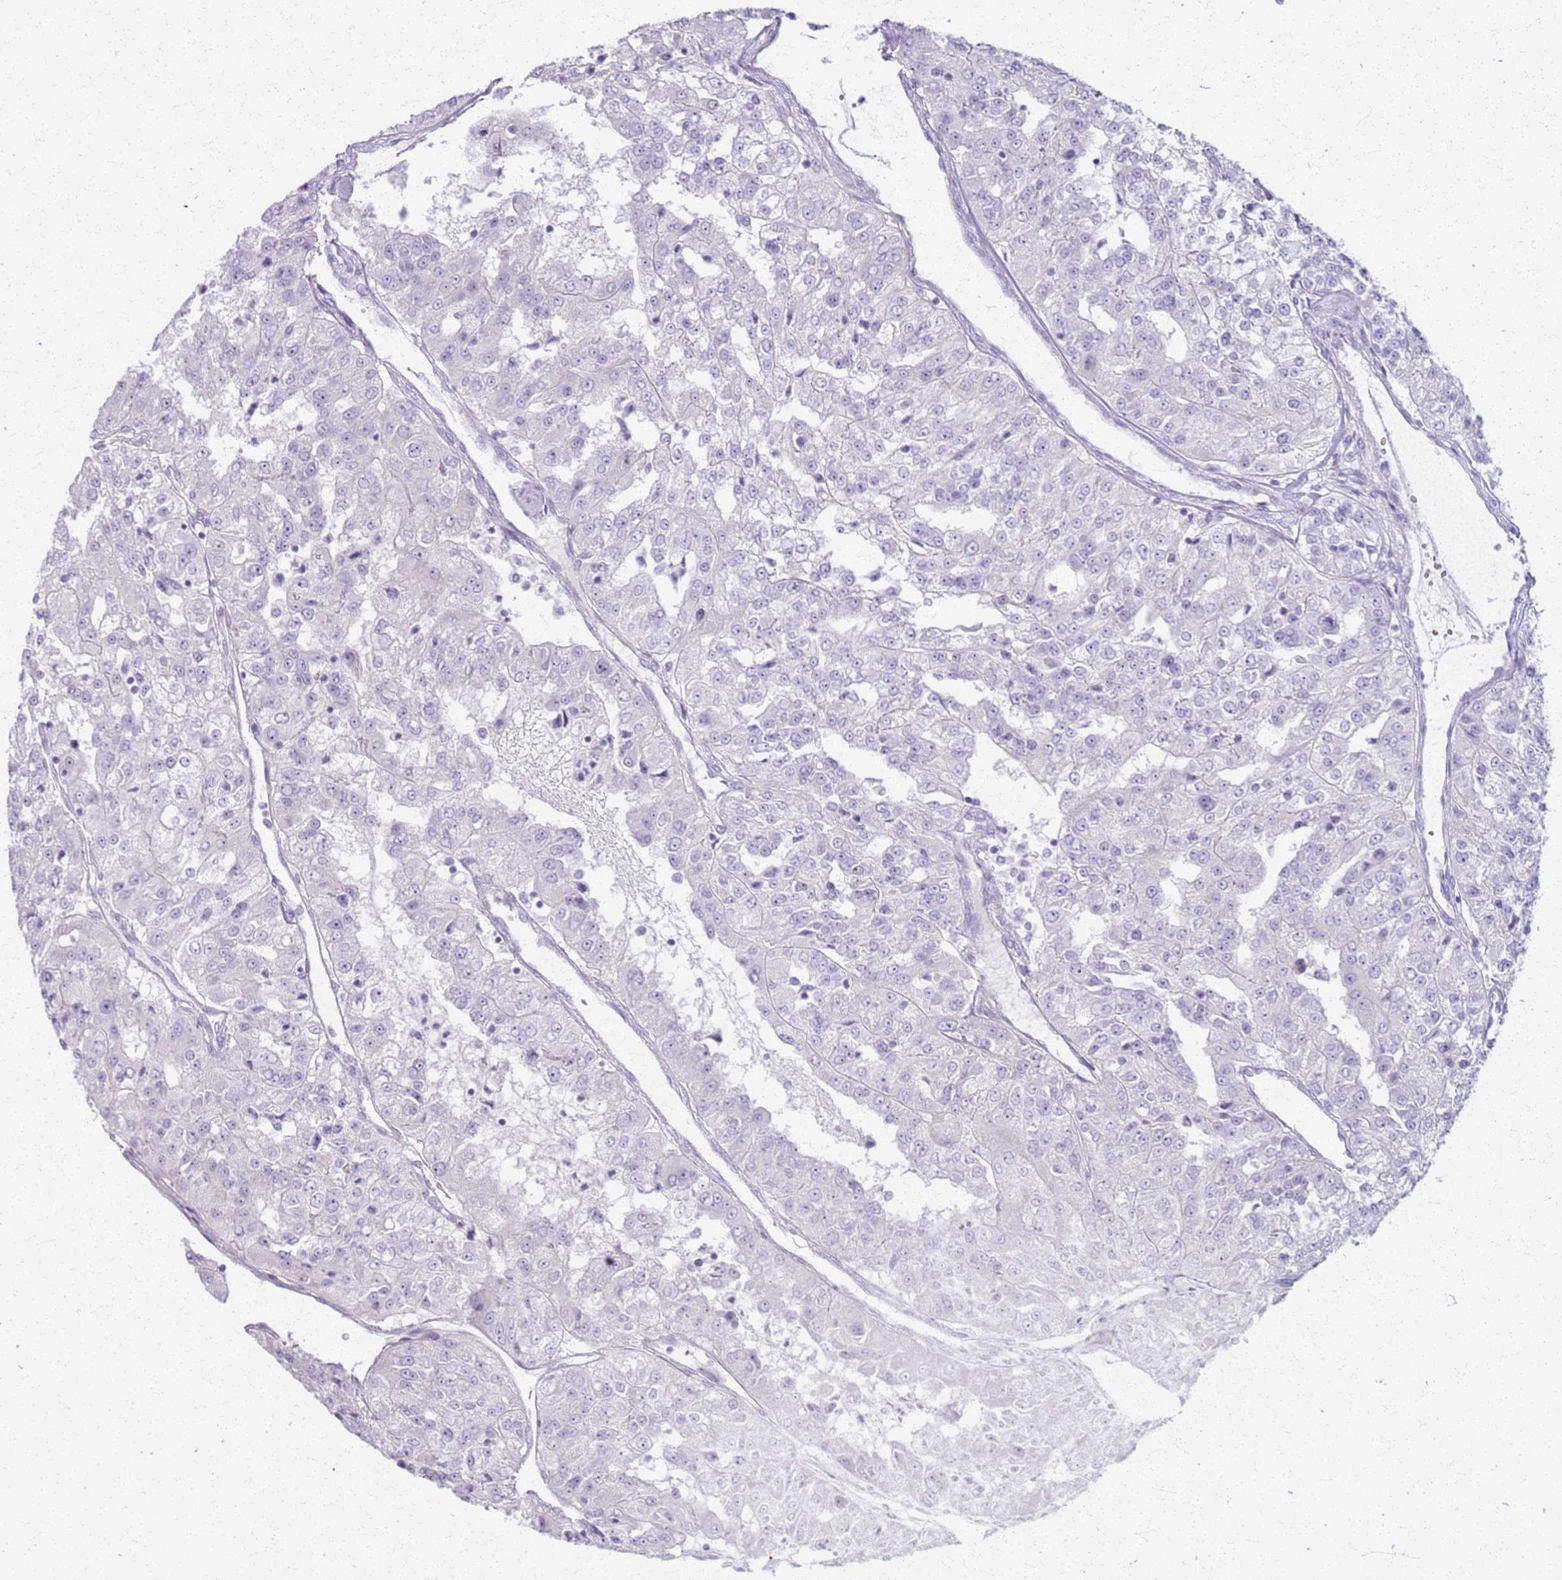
{"staining": {"intensity": "negative", "quantity": "none", "location": "none"}, "tissue": "renal cancer", "cell_type": "Tumor cells", "image_type": "cancer", "snomed": [{"axis": "morphology", "description": "Adenocarcinoma, NOS"}, {"axis": "topography", "description": "Kidney"}], "caption": "Tumor cells are negative for protein expression in human renal cancer.", "gene": "CSRP3", "patient": {"sex": "female", "age": 63}}